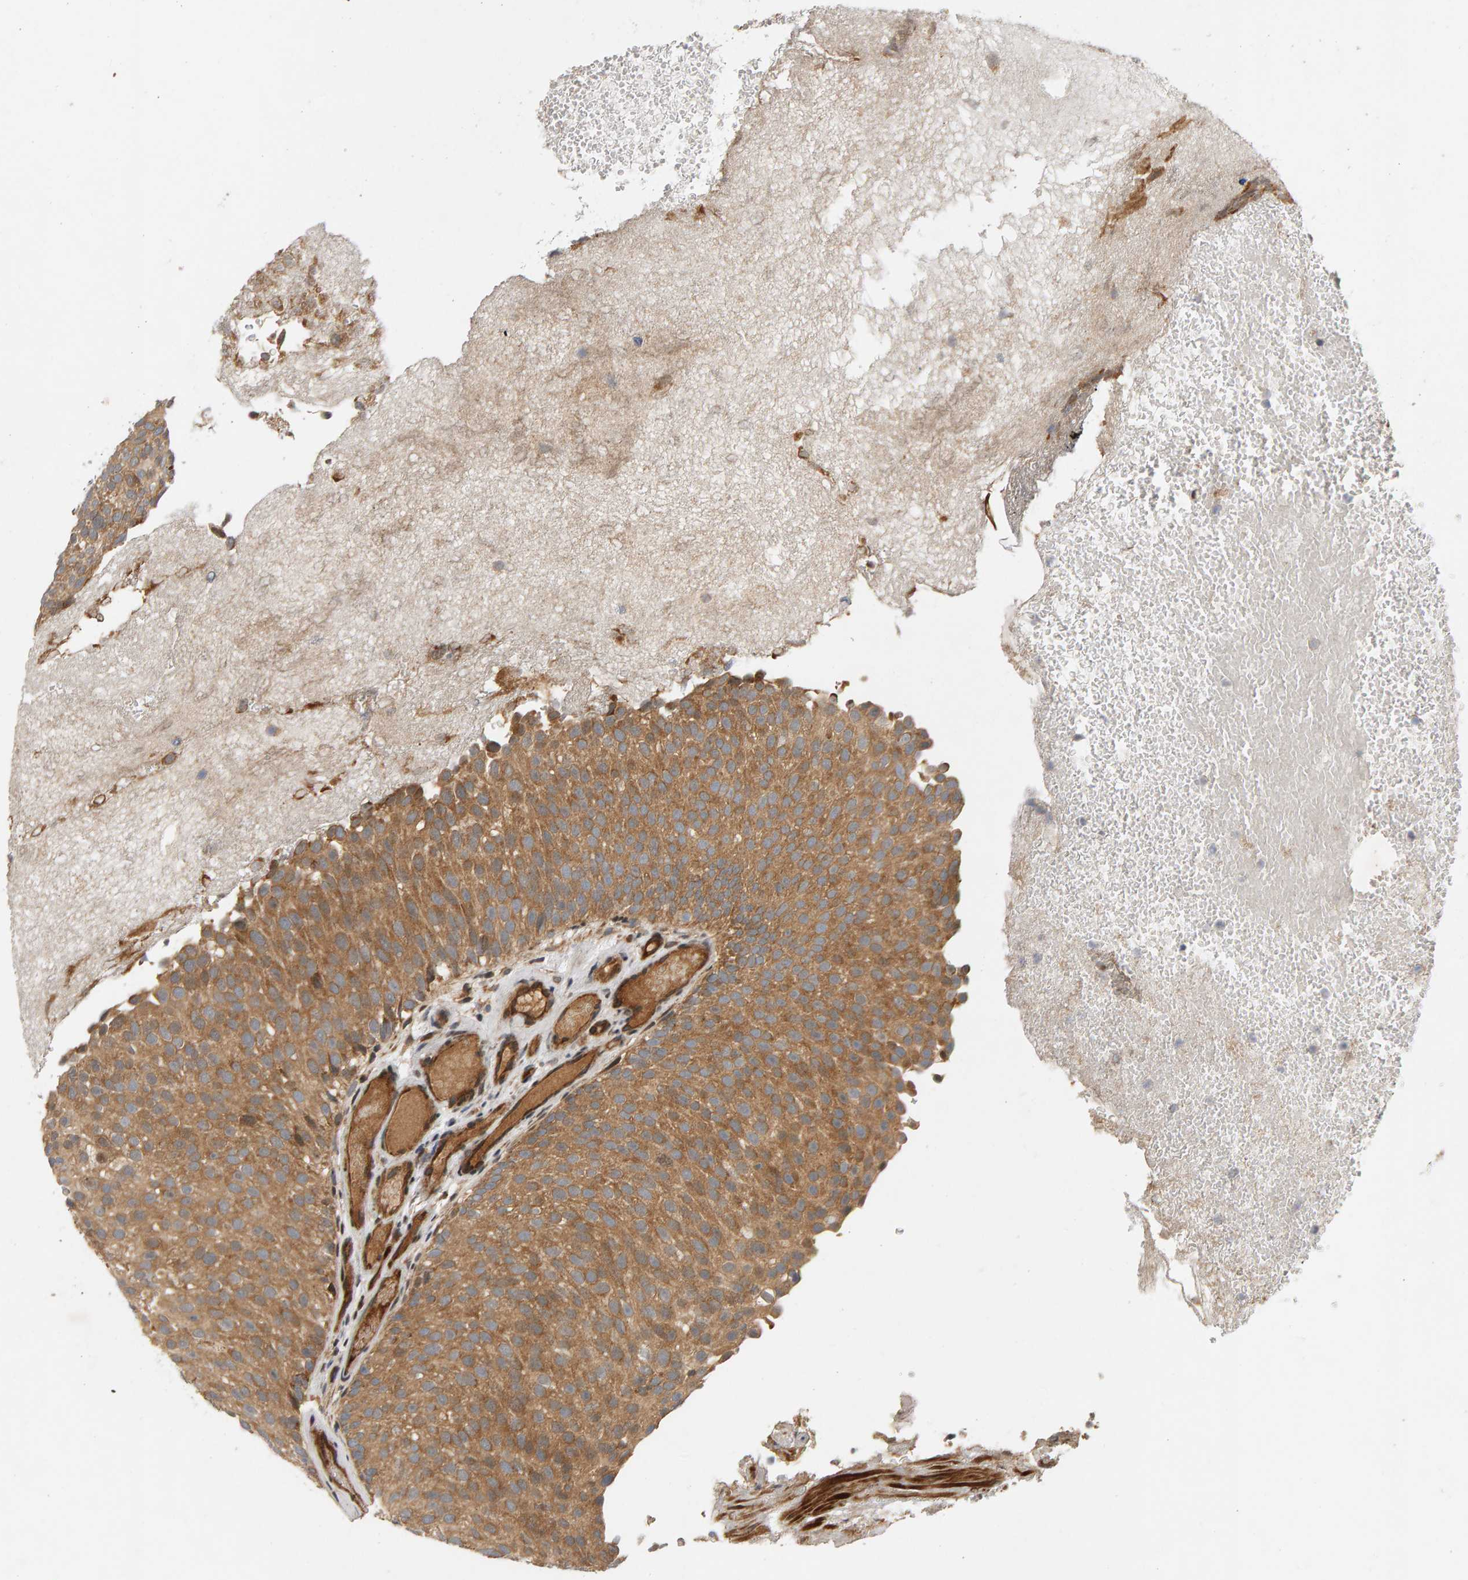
{"staining": {"intensity": "moderate", "quantity": ">75%", "location": "cytoplasmic/membranous"}, "tissue": "urothelial cancer", "cell_type": "Tumor cells", "image_type": "cancer", "snomed": [{"axis": "morphology", "description": "Urothelial carcinoma, Low grade"}, {"axis": "topography", "description": "Urinary bladder"}], "caption": "An immunohistochemistry histopathology image of neoplastic tissue is shown. Protein staining in brown highlights moderate cytoplasmic/membranous positivity in urothelial carcinoma (low-grade) within tumor cells.", "gene": "BAHCC1", "patient": {"sex": "male", "age": 78}}